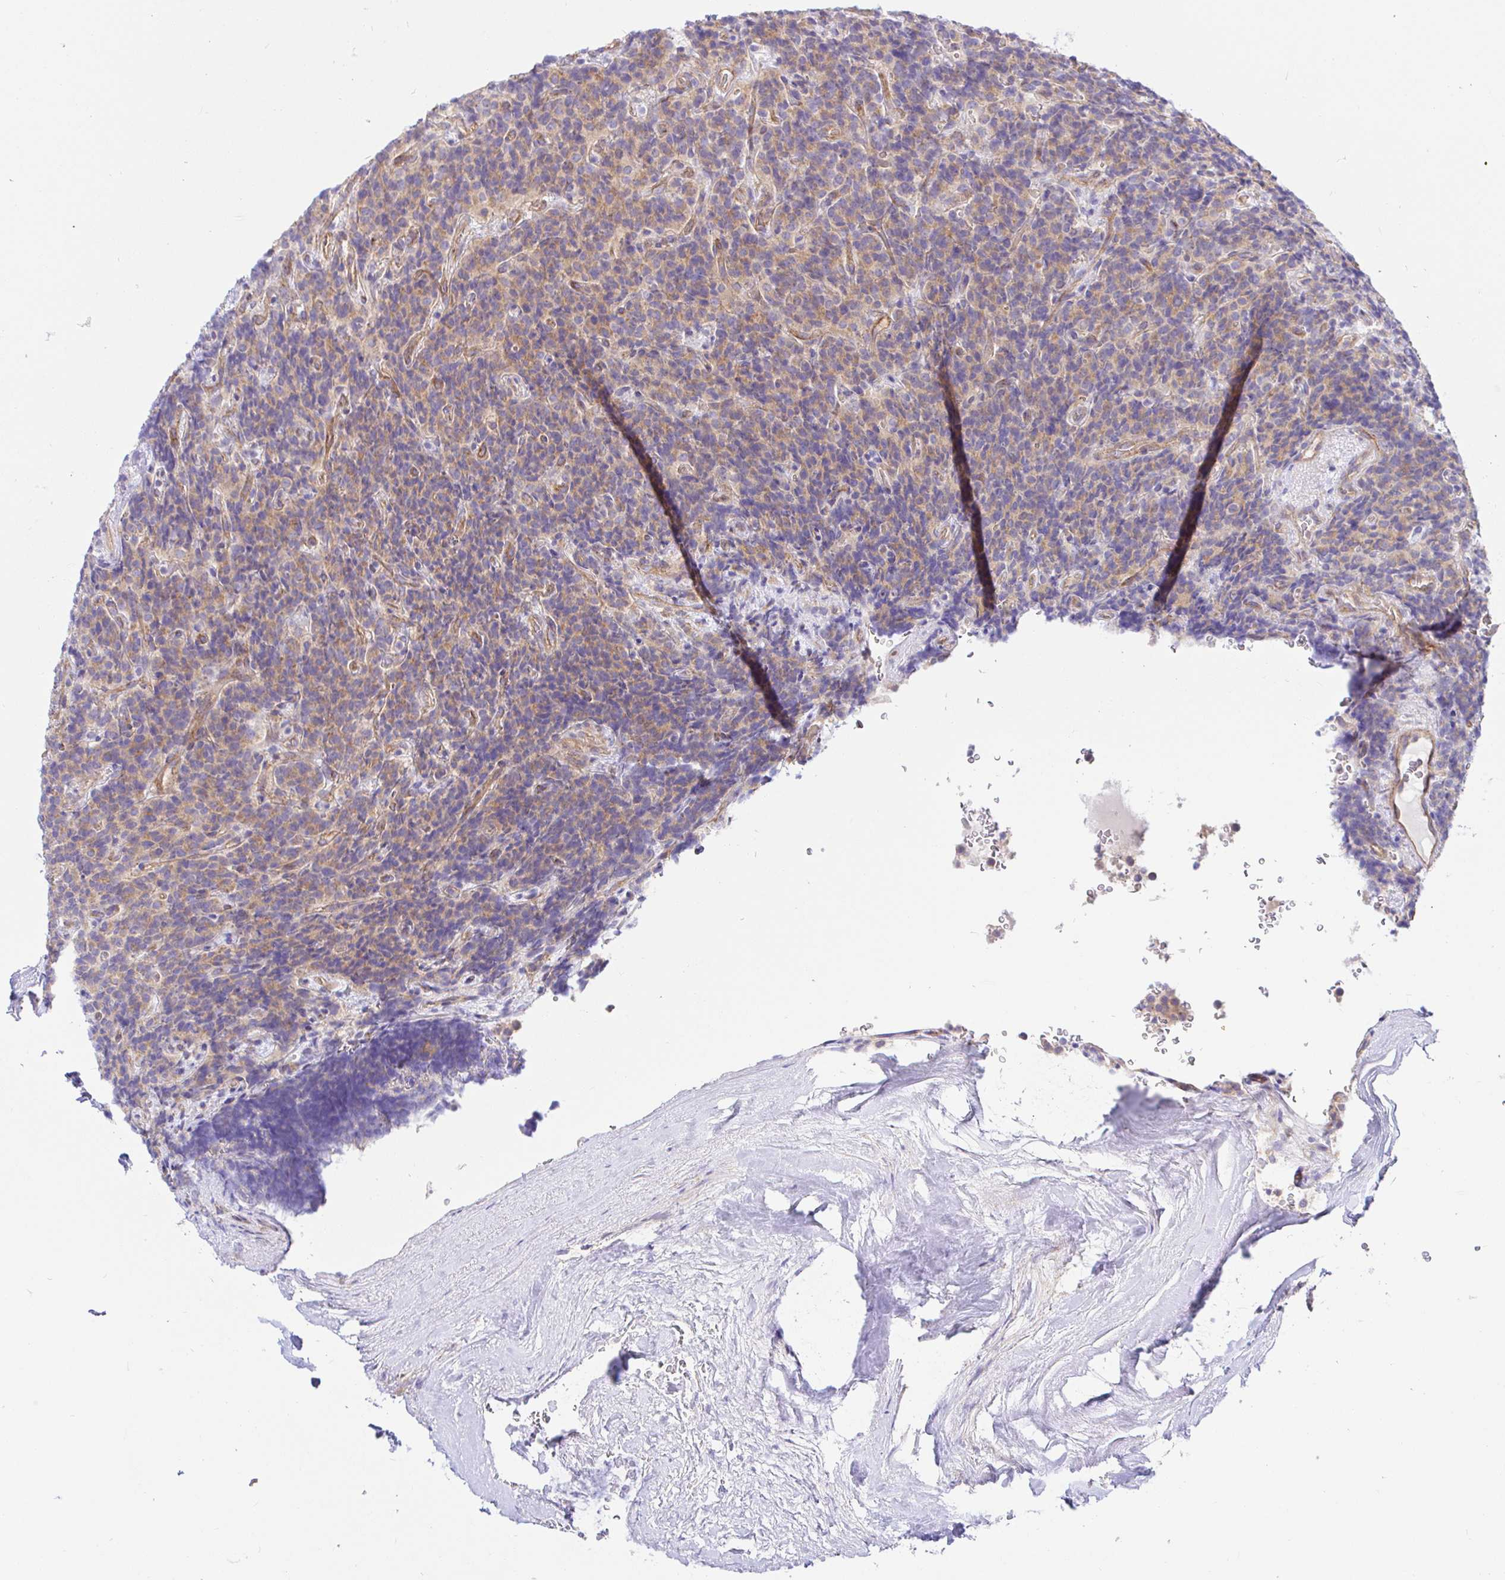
{"staining": {"intensity": "weak", "quantity": ">75%", "location": "cytoplasmic/membranous"}, "tissue": "carcinoid", "cell_type": "Tumor cells", "image_type": "cancer", "snomed": [{"axis": "morphology", "description": "Carcinoid, malignant, NOS"}, {"axis": "topography", "description": "Pancreas"}], "caption": "Approximately >75% of tumor cells in human carcinoid demonstrate weak cytoplasmic/membranous protein positivity as visualized by brown immunohistochemical staining.", "gene": "ARL4D", "patient": {"sex": "male", "age": 36}}